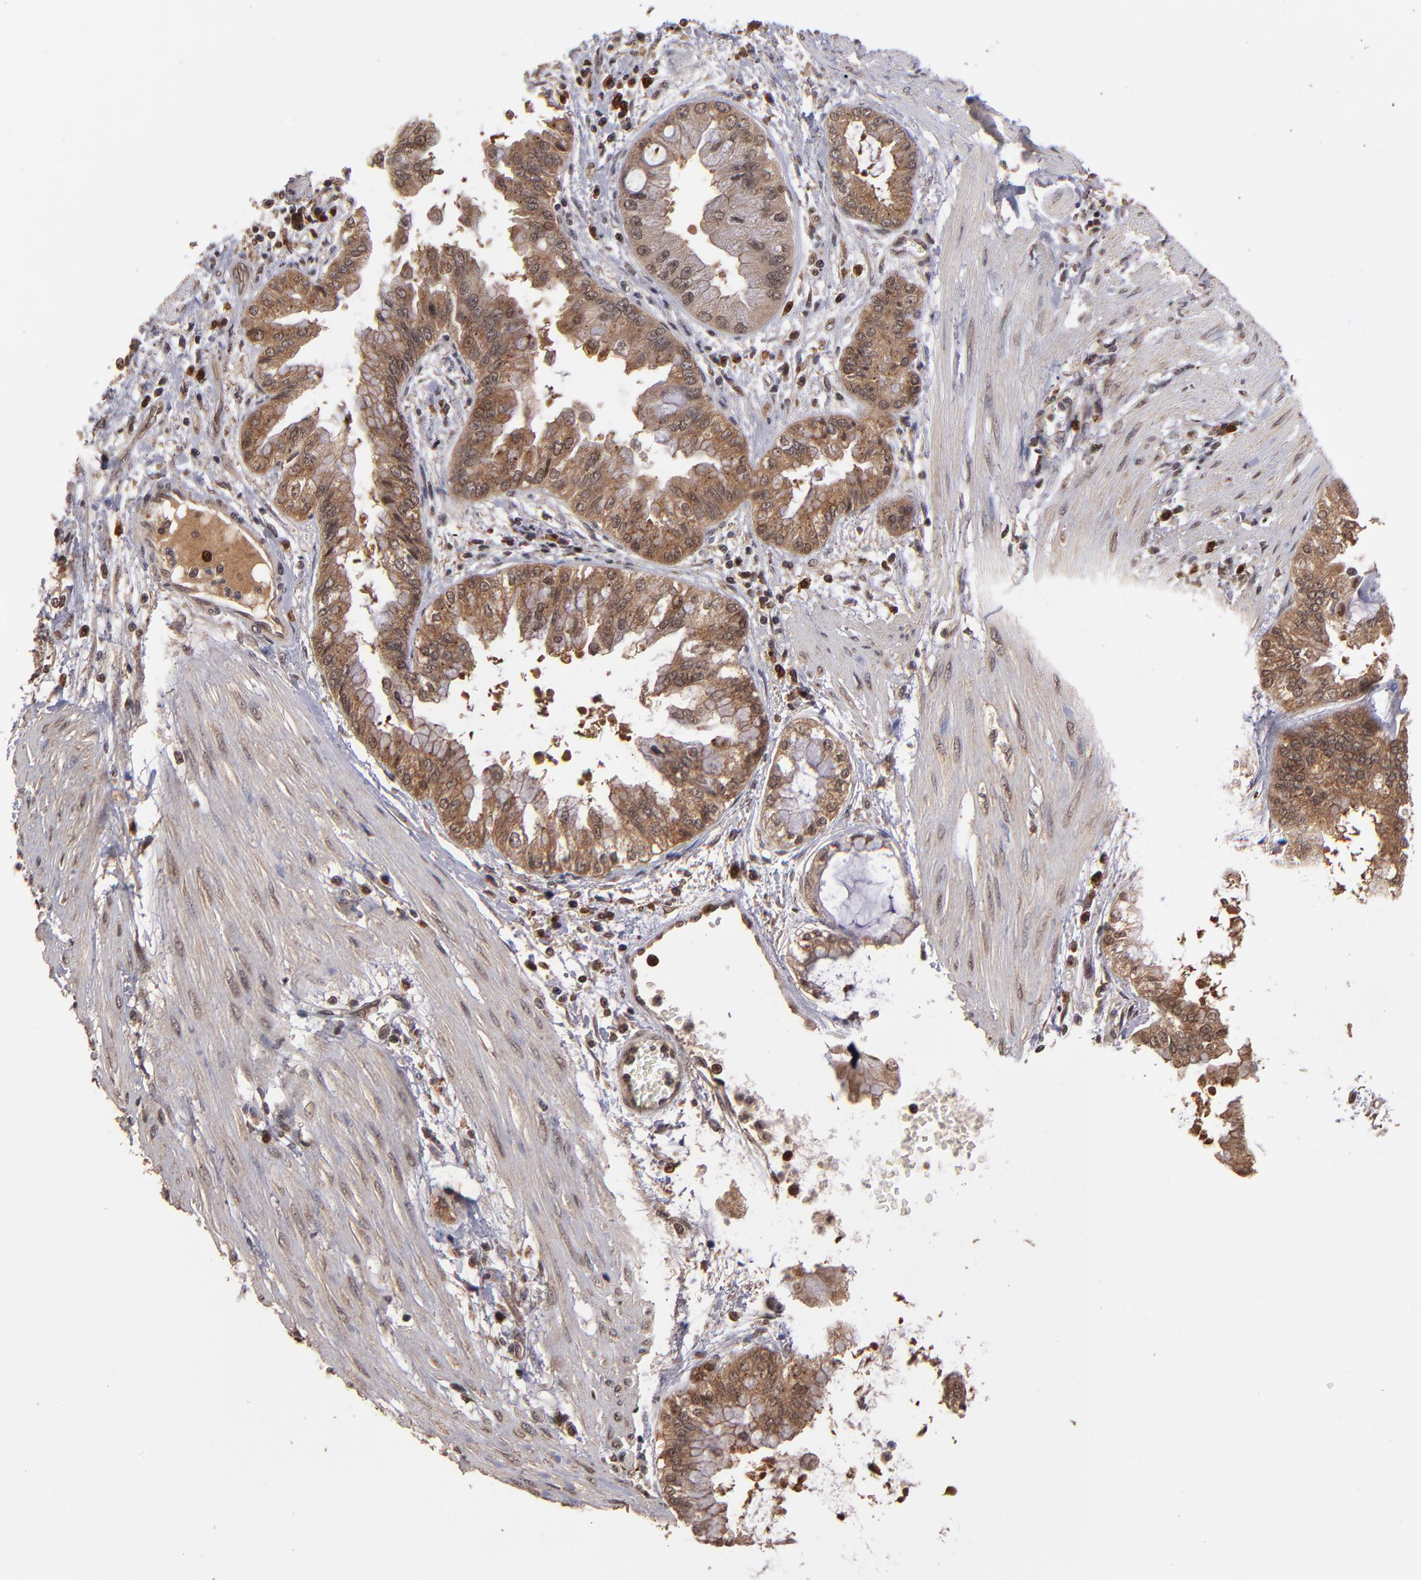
{"staining": {"intensity": "strong", "quantity": ">75%", "location": "cytoplasmic/membranous"}, "tissue": "liver cancer", "cell_type": "Tumor cells", "image_type": "cancer", "snomed": [{"axis": "morphology", "description": "Cholangiocarcinoma"}, {"axis": "topography", "description": "Liver"}], "caption": "IHC of liver cholangiocarcinoma shows high levels of strong cytoplasmic/membranous staining in approximately >75% of tumor cells. (Stains: DAB in brown, nuclei in blue, Microscopy: brightfield microscopy at high magnification).", "gene": "NFE2L2", "patient": {"sex": "female", "age": 79}}